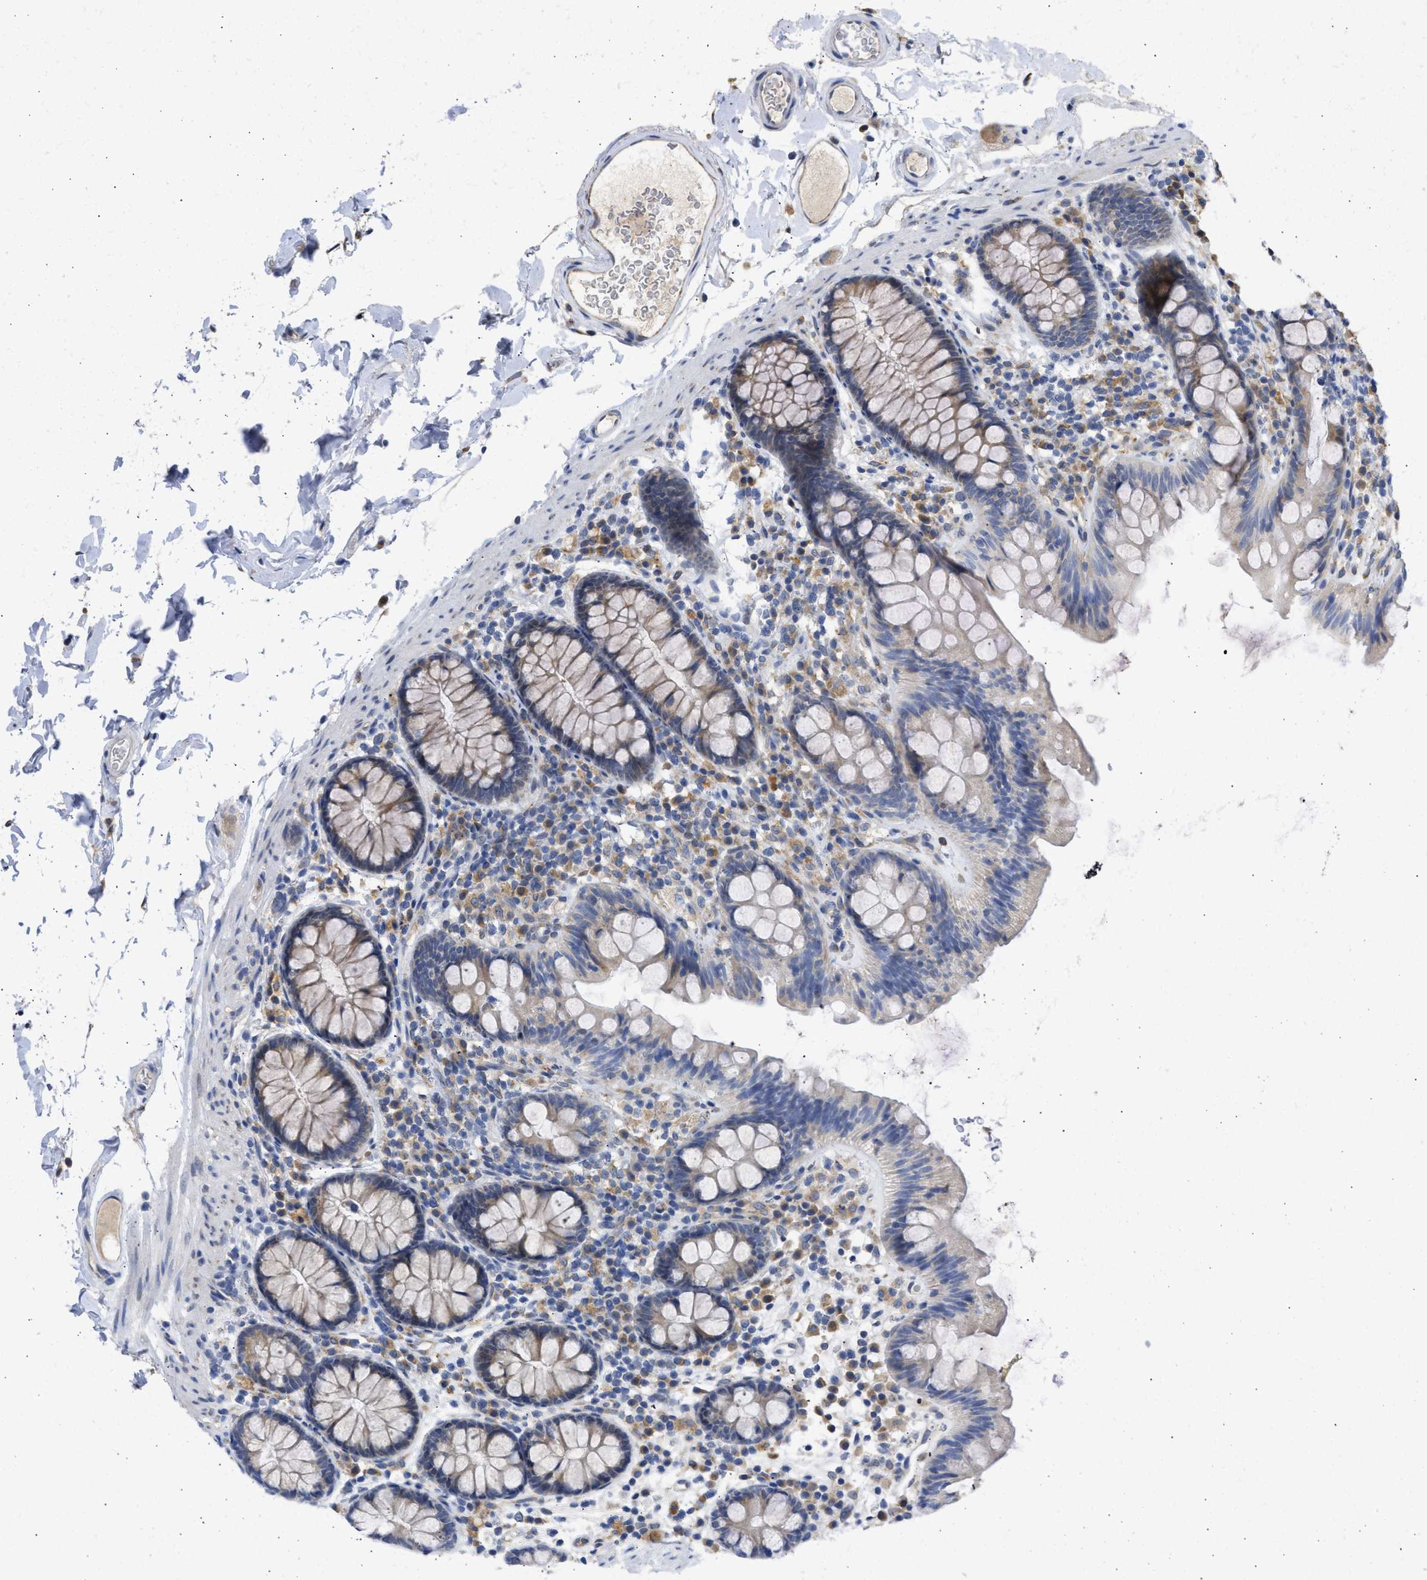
{"staining": {"intensity": "weak", "quantity": ">75%", "location": "cytoplasmic/membranous"}, "tissue": "colon", "cell_type": "Endothelial cells", "image_type": "normal", "snomed": [{"axis": "morphology", "description": "Normal tissue, NOS"}, {"axis": "topography", "description": "Colon"}], "caption": "The image reveals immunohistochemical staining of normal colon. There is weak cytoplasmic/membranous positivity is present in about >75% of endothelial cells. (DAB (3,3'-diaminobenzidine) = brown stain, brightfield microscopy at high magnification).", "gene": "TMED1", "patient": {"sex": "female", "age": 80}}